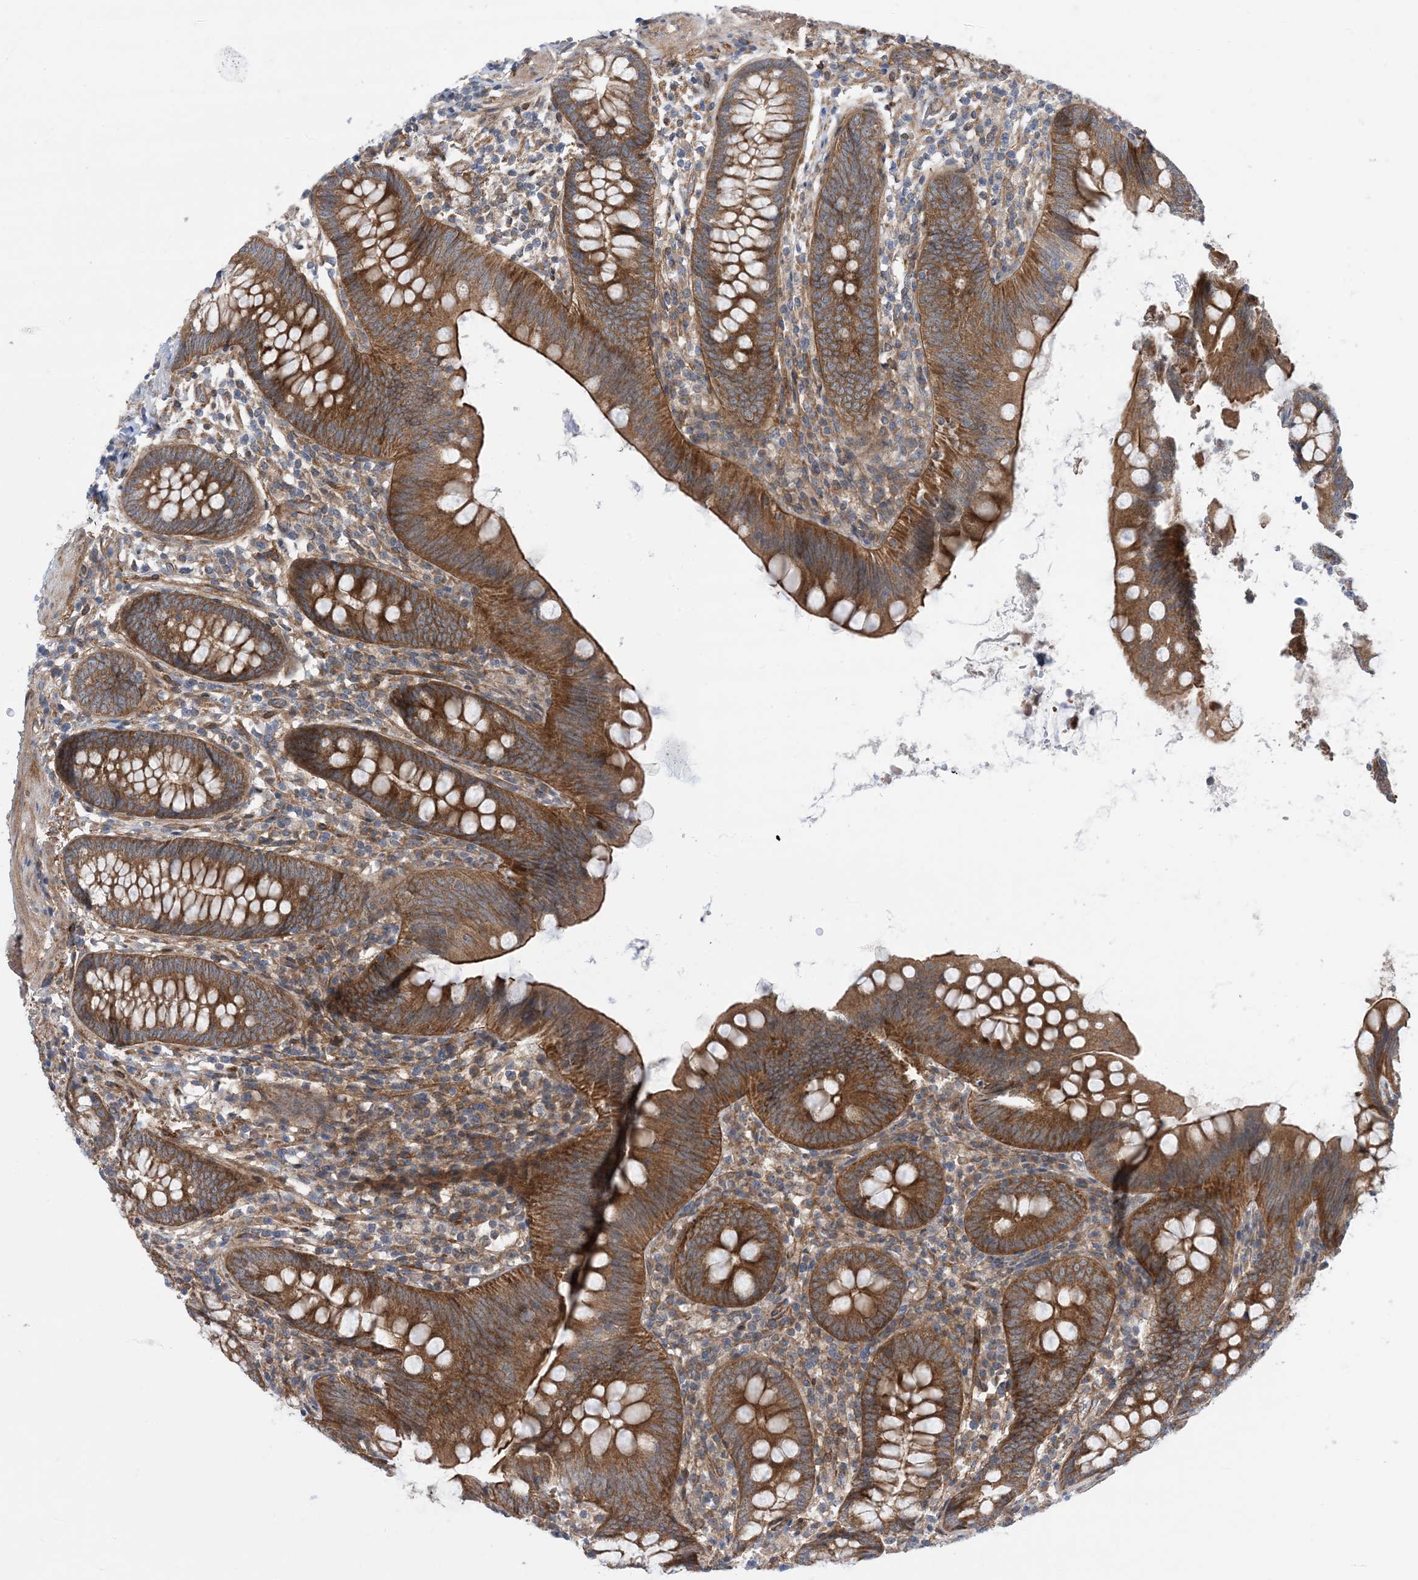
{"staining": {"intensity": "strong", "quantity": ">75%", "location": "cytoplasmic/membranous"}, "tissue": "appendix", "cell_type": "Glandular cells", "image_type": "normal", "snomed": [{"axis": "morphology", "description": "Normal tissue, NOS"}, {"axis": "topography", "description": "Appendix"}], "caption": "Immunohistochemical staining of benign appendix shows high levels of strong cytoplasmic/membranous positivity in approximately >75% of glandular cells.", "gene": "EHBP1", "patient": {"sex": "female", "age": 62}}